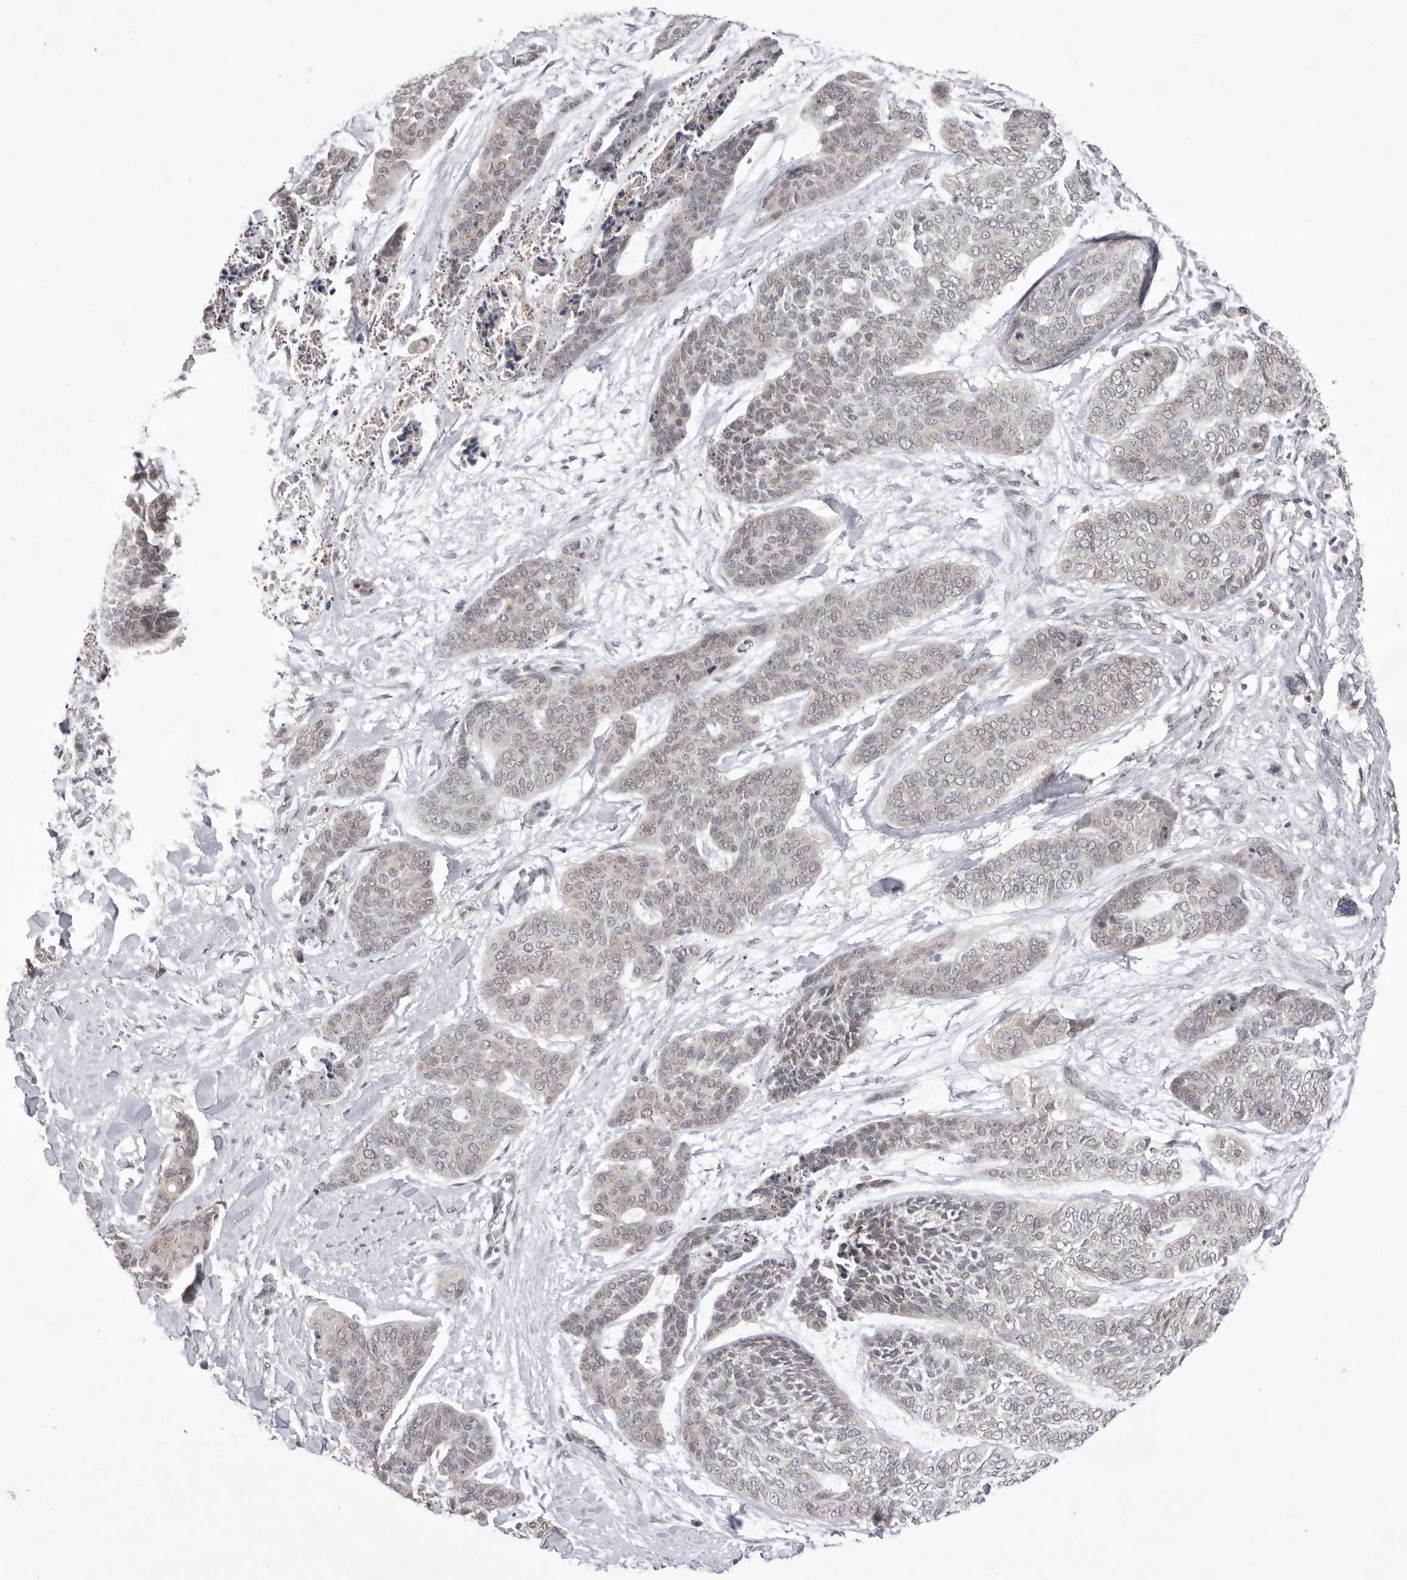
{"staining": {"intensity": "negative", "quantity": "none", "location": "none"}, "tissue": "skin cancer", "cell_type": "Tumor cells", "image_type": "cancer", "snomed": [{"axis": "morphology", "description": "Basal cell carcinoma"}, {"axis": "topography", "description": "Skin"}], "caption": "Immunohistochemical staining of skin cancer (basal cell carcinoma) demonstrates no significant staining in tumor cells.", "gene": "TLR3", "patient": {"sex": "female", "age": 64}}